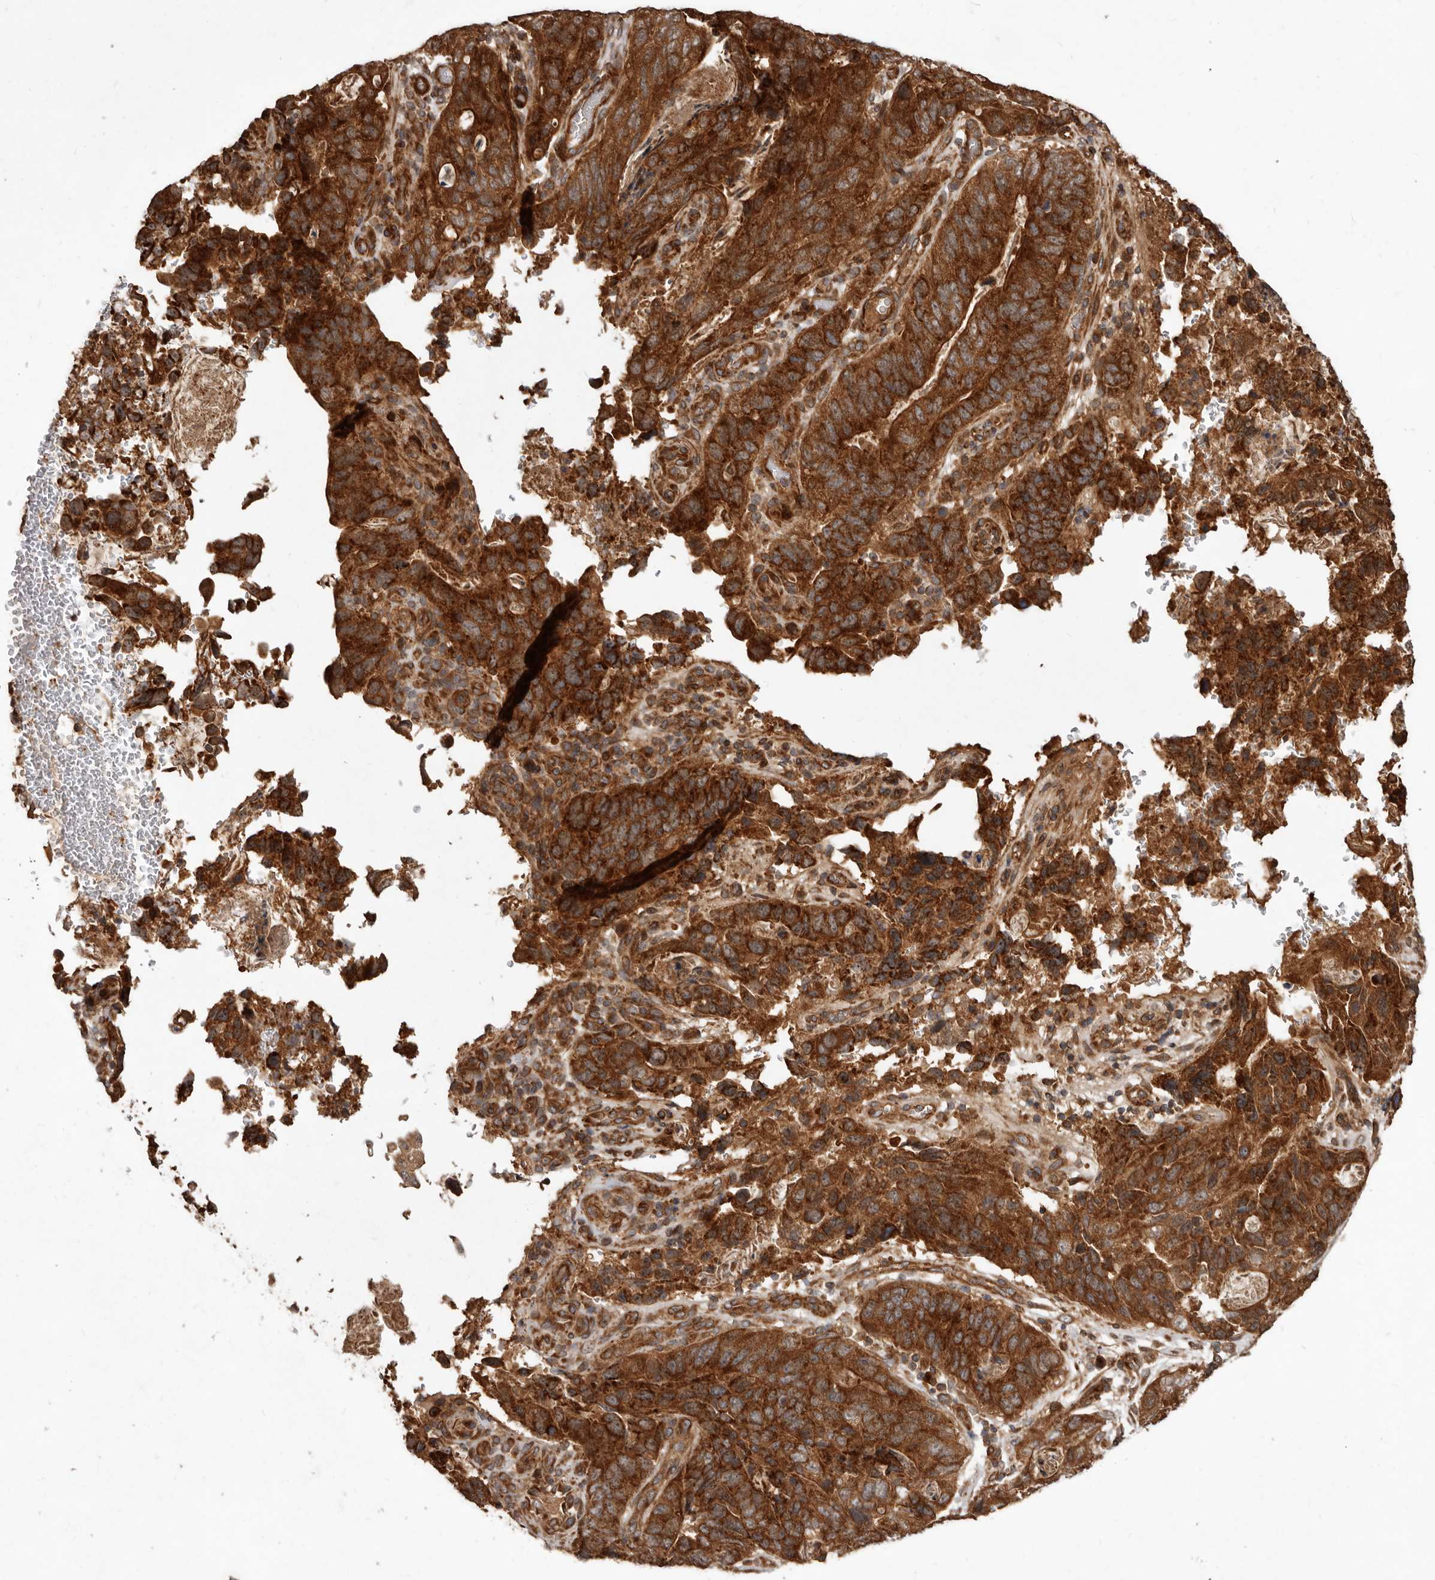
{"staining": {"intensity": "strong", "quantity": ">75%", "location": "cytoplasmic/membranous"}, "tissue": "stomach cancer", "cell_type": "Tumor cells", "image_type": "cancer", "snomed": [{"axis": "morphology", "description": "Normal tissue, NOS"}, {"axis": "morphology", "description": "Adenocarcinoma, NOS"}, {"axis": "topography", "description": "Stomach"}], "caption": "Immunohistochemical staining of human stomach cancer (adenocarcinoma) reveals strong cytoplasmic/membranous protein expression in about >75% of tumor cells. Immunohistochemistry stains the protein in brown and the nuclei are stained blue.", "gene": "STK36", "patient": {"sex": "female", "age": 89}}